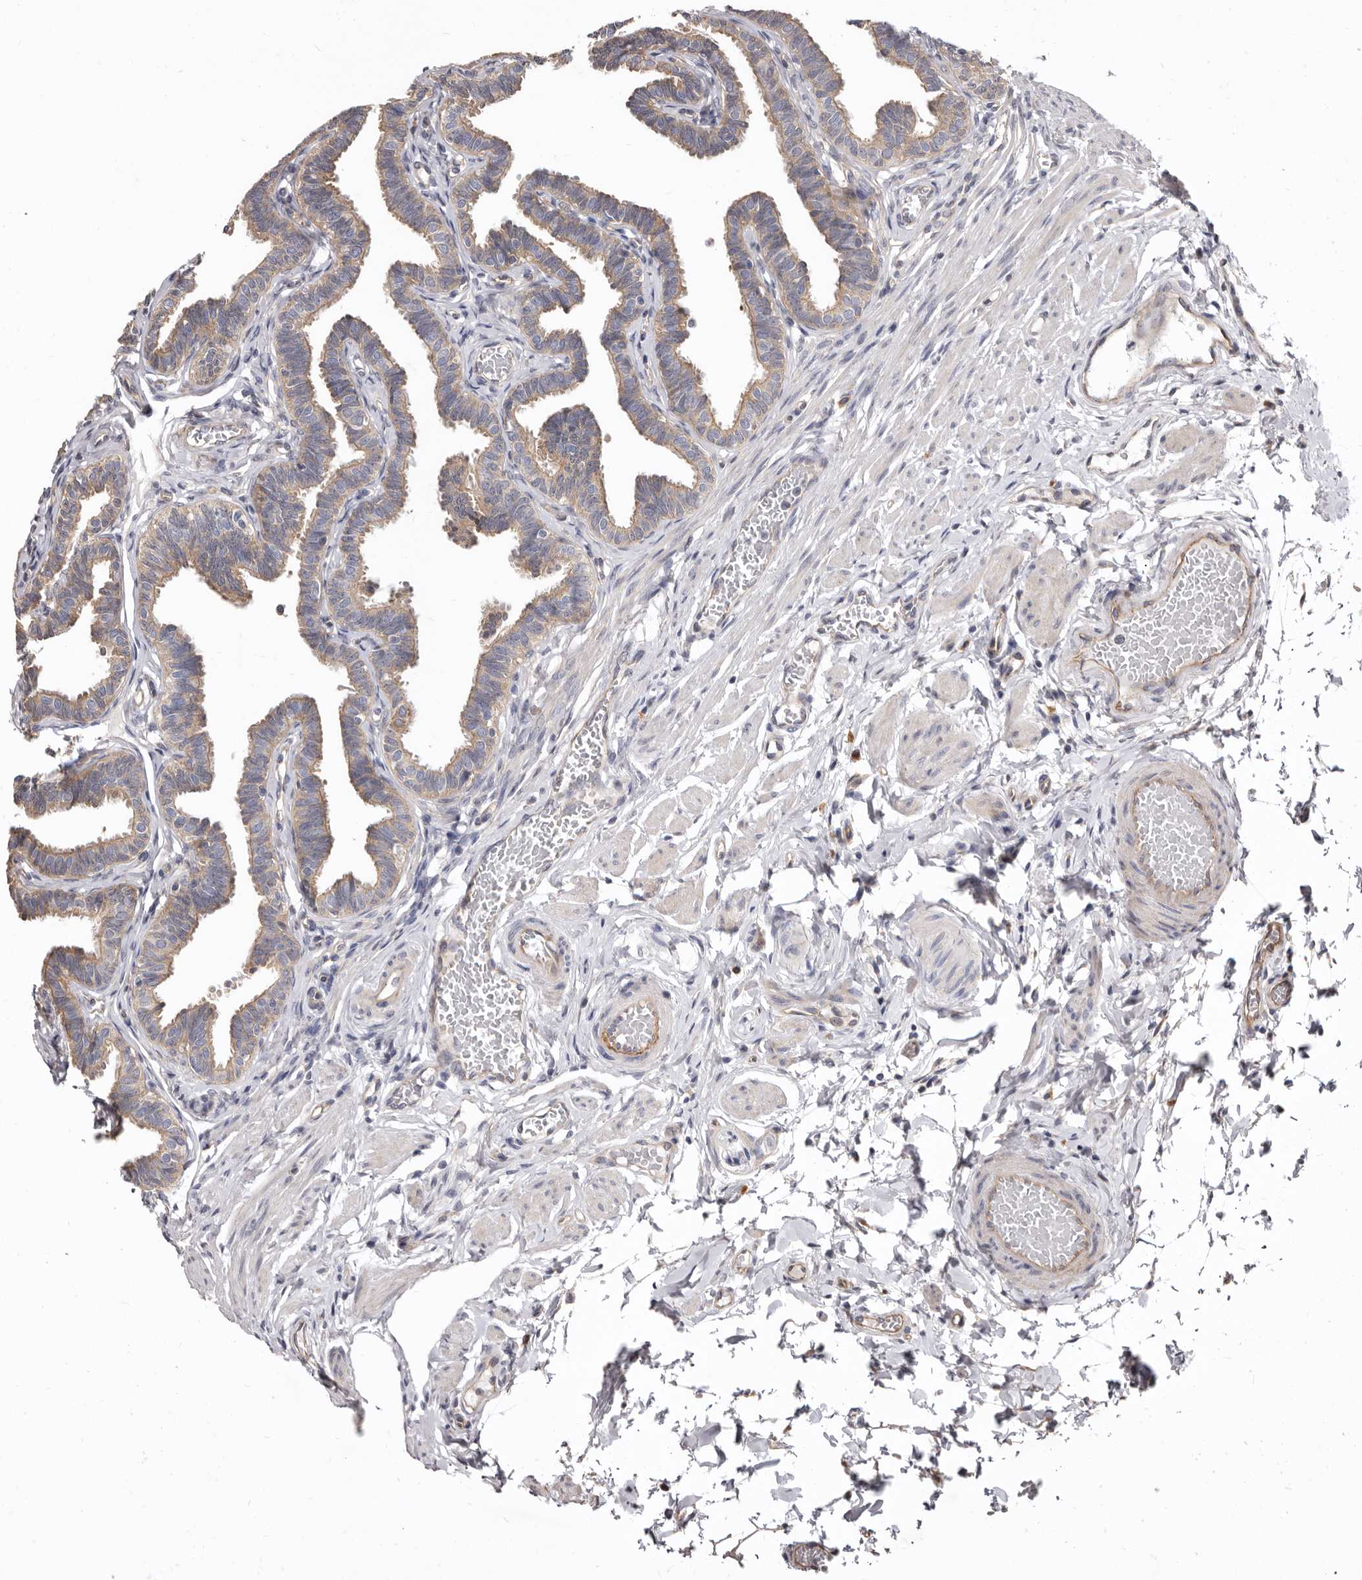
{"staining": {"intensity": "moderate", "quantity": ">75%", "location": "cytoplasmic/membranous,nuclear"}, "tissue": "fallopian tube", "cell_type": "Glandular cells", "image_type": "normal", "snomed": [{"axis": "morphology", "description": "Normal tissue, NOS"}, {"axis": "topography", "description": "Fallopian tube"}, {"axis": "topography", "description": "Ovary"}], "caption": "Immunohistochemistry (IHC) of benign fallopian tube exhibits medium levels of moderate cytoplasmic/membranous,nuclear expression in about >75% of glandular cells. (DAB IHC, brown staining for protein, blue staining for nuclei).", "gene": "FMO2", "patient": {"sex": "female", "age": 23}}